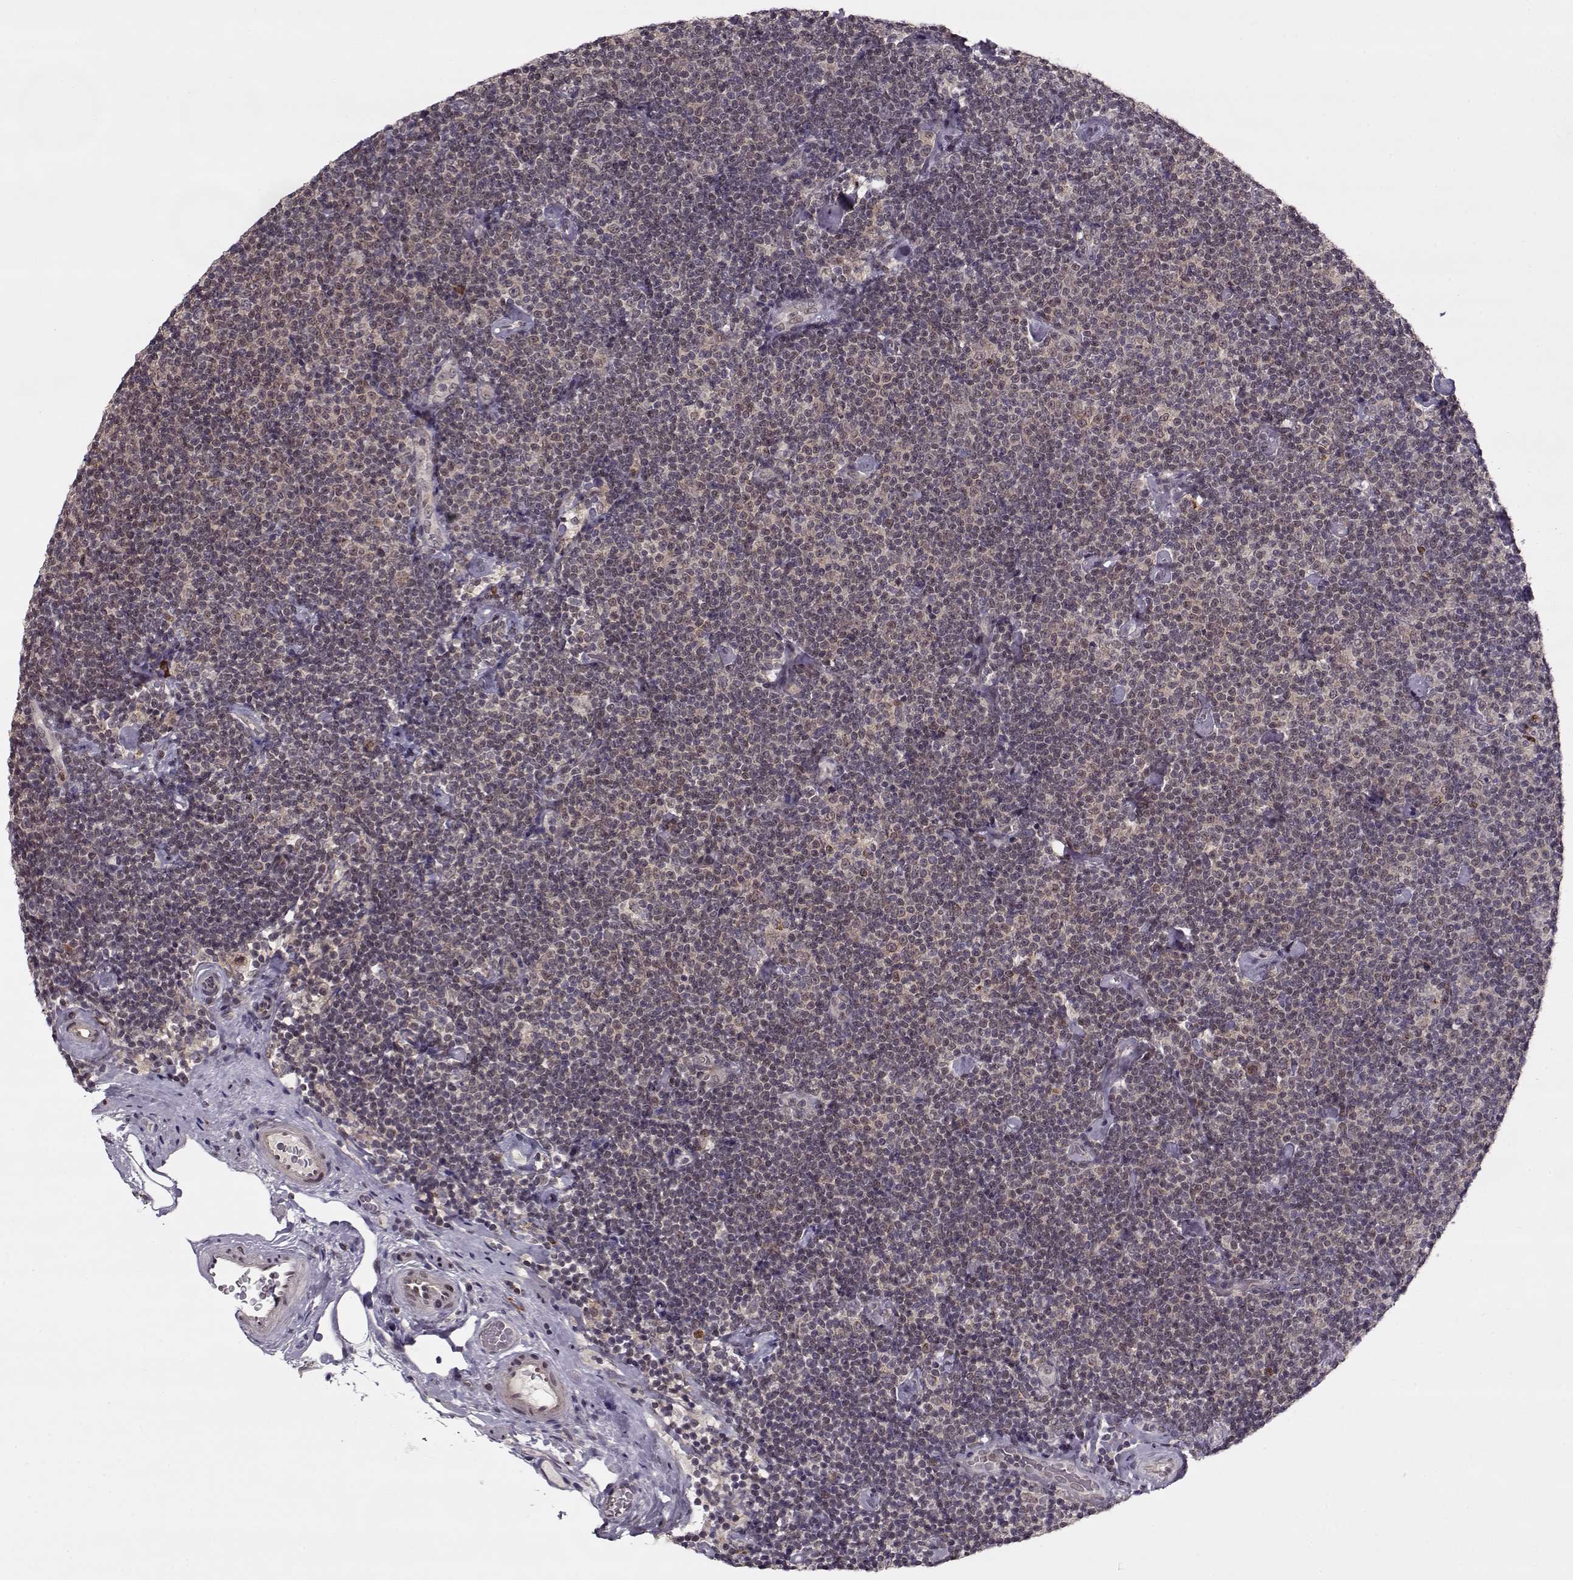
{"staining": {"intensity": "negative", "quantity": "none", "location": "none"}, "tissue": "lymphoma", "cell_type": "Tumor cells", "image_type": "cancer", "snomed": [{"axis": "morphology", "description": "Malignant lymphoma, non-Hodgkin's type, Low grade"}, {"axis": "topography", "description": "Lymph node"}], "caption": "Protein analysis of low-grade malignant lymphoma, non-Hodgkin's type displays no significant positivity in tumor cells. The staining is performed using DAB (3,3'-diaminobenzidine) brown chromogen with nuclei counter-stained in using hematoxylin.", "gene": "DENND4B", "patient": {"sex": "male", "age": 81}}